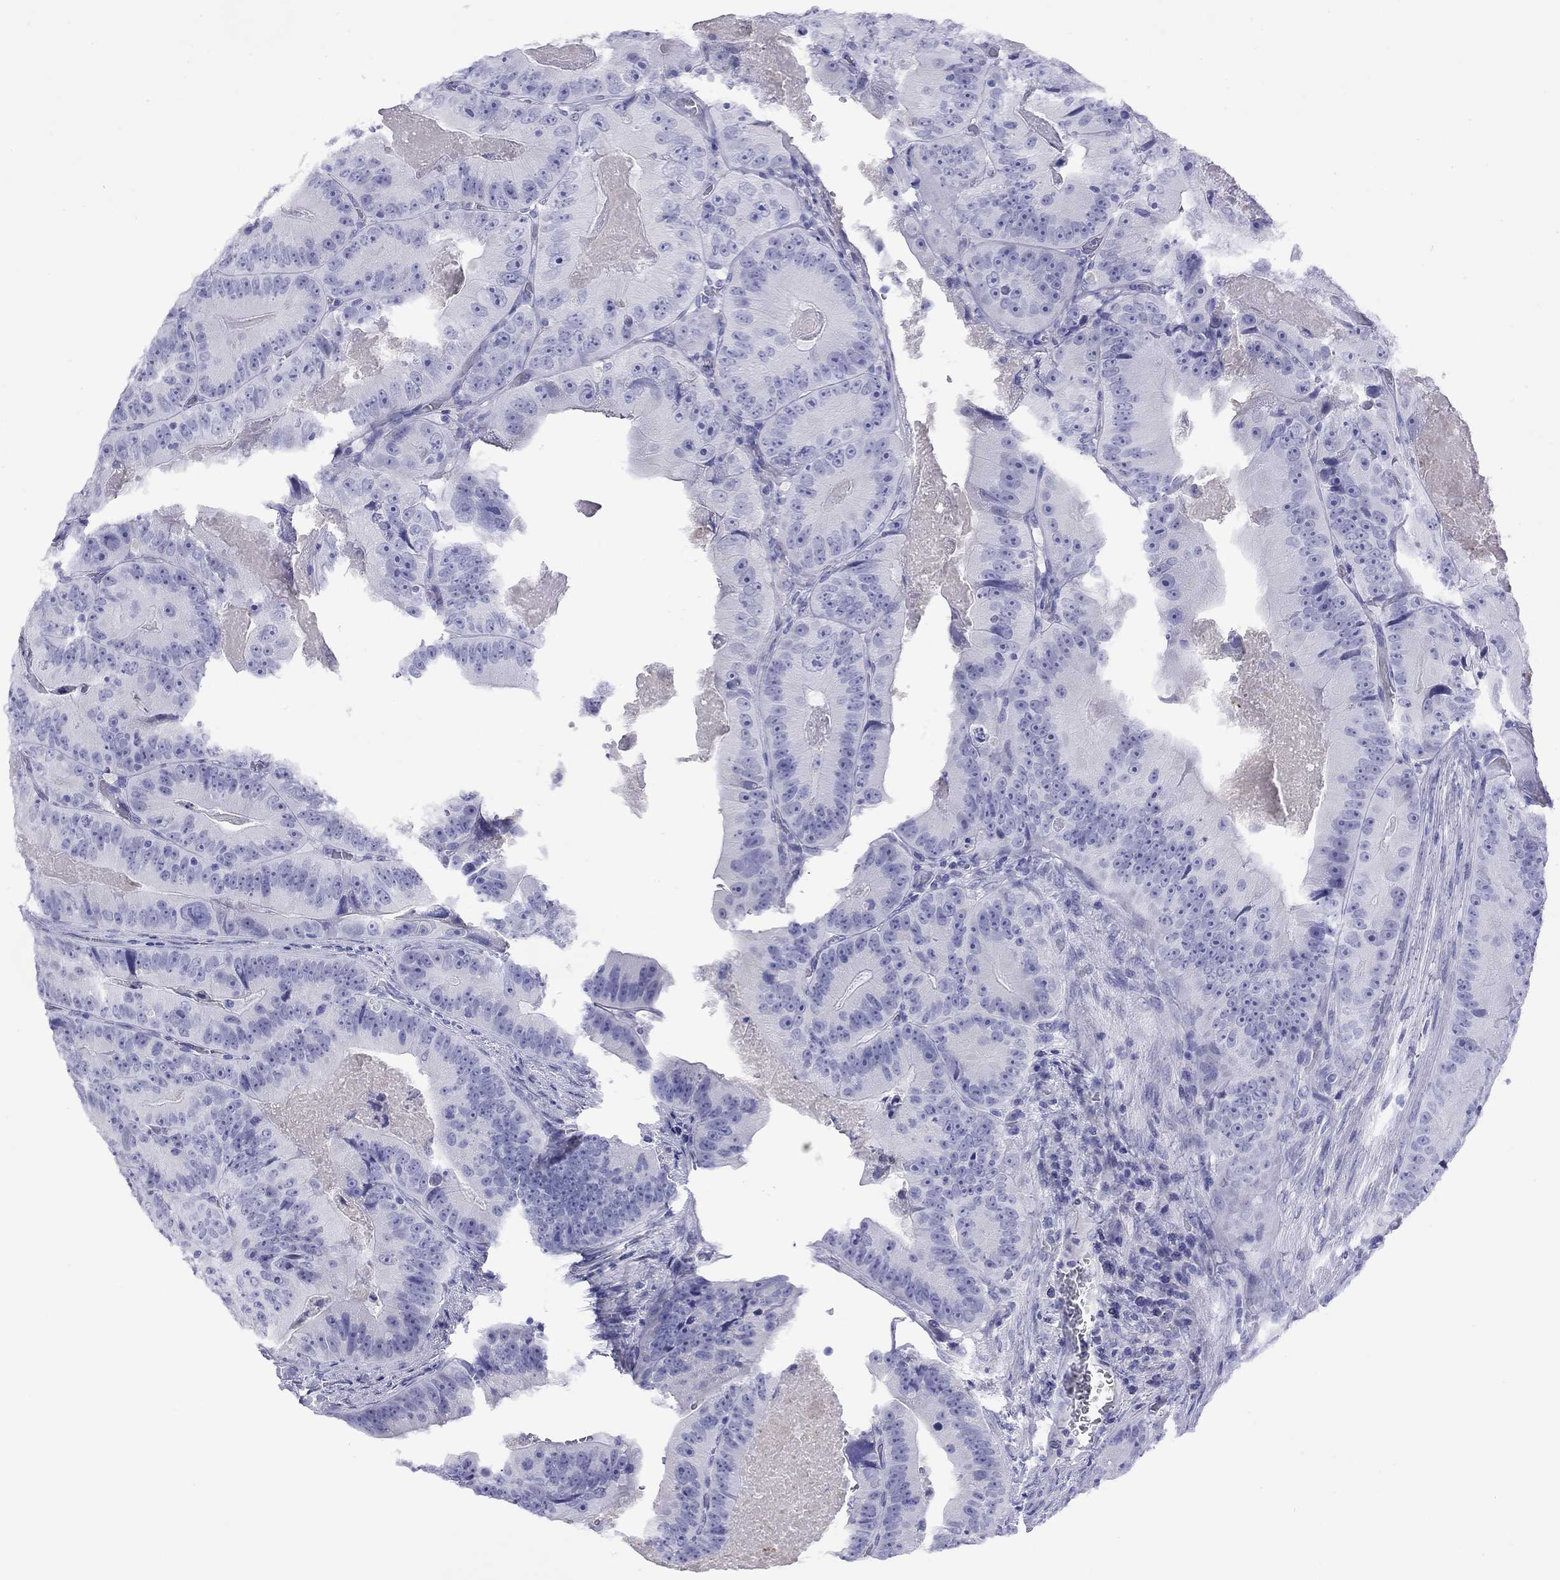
{"staining": {"intensity": "negative", "quantity": "none", "location": "none"}, "tissue": "colorectal cancer", "cell_type": "Tumor cells", "image_type": "cancer", "snomed": [{"axis": "morphology", "description": "Adenocarcinoma, NOS"}, {"axis": "topography", "description": "Colon"}], "caption": "There is no significant positivity in tumor cells of colorectal adenocarcinoma. (DAB immunohistochemistry with hematoxylin counter stain).", "gene": "SLC30A8", "patient": {"sex": "female", "age": 86}}